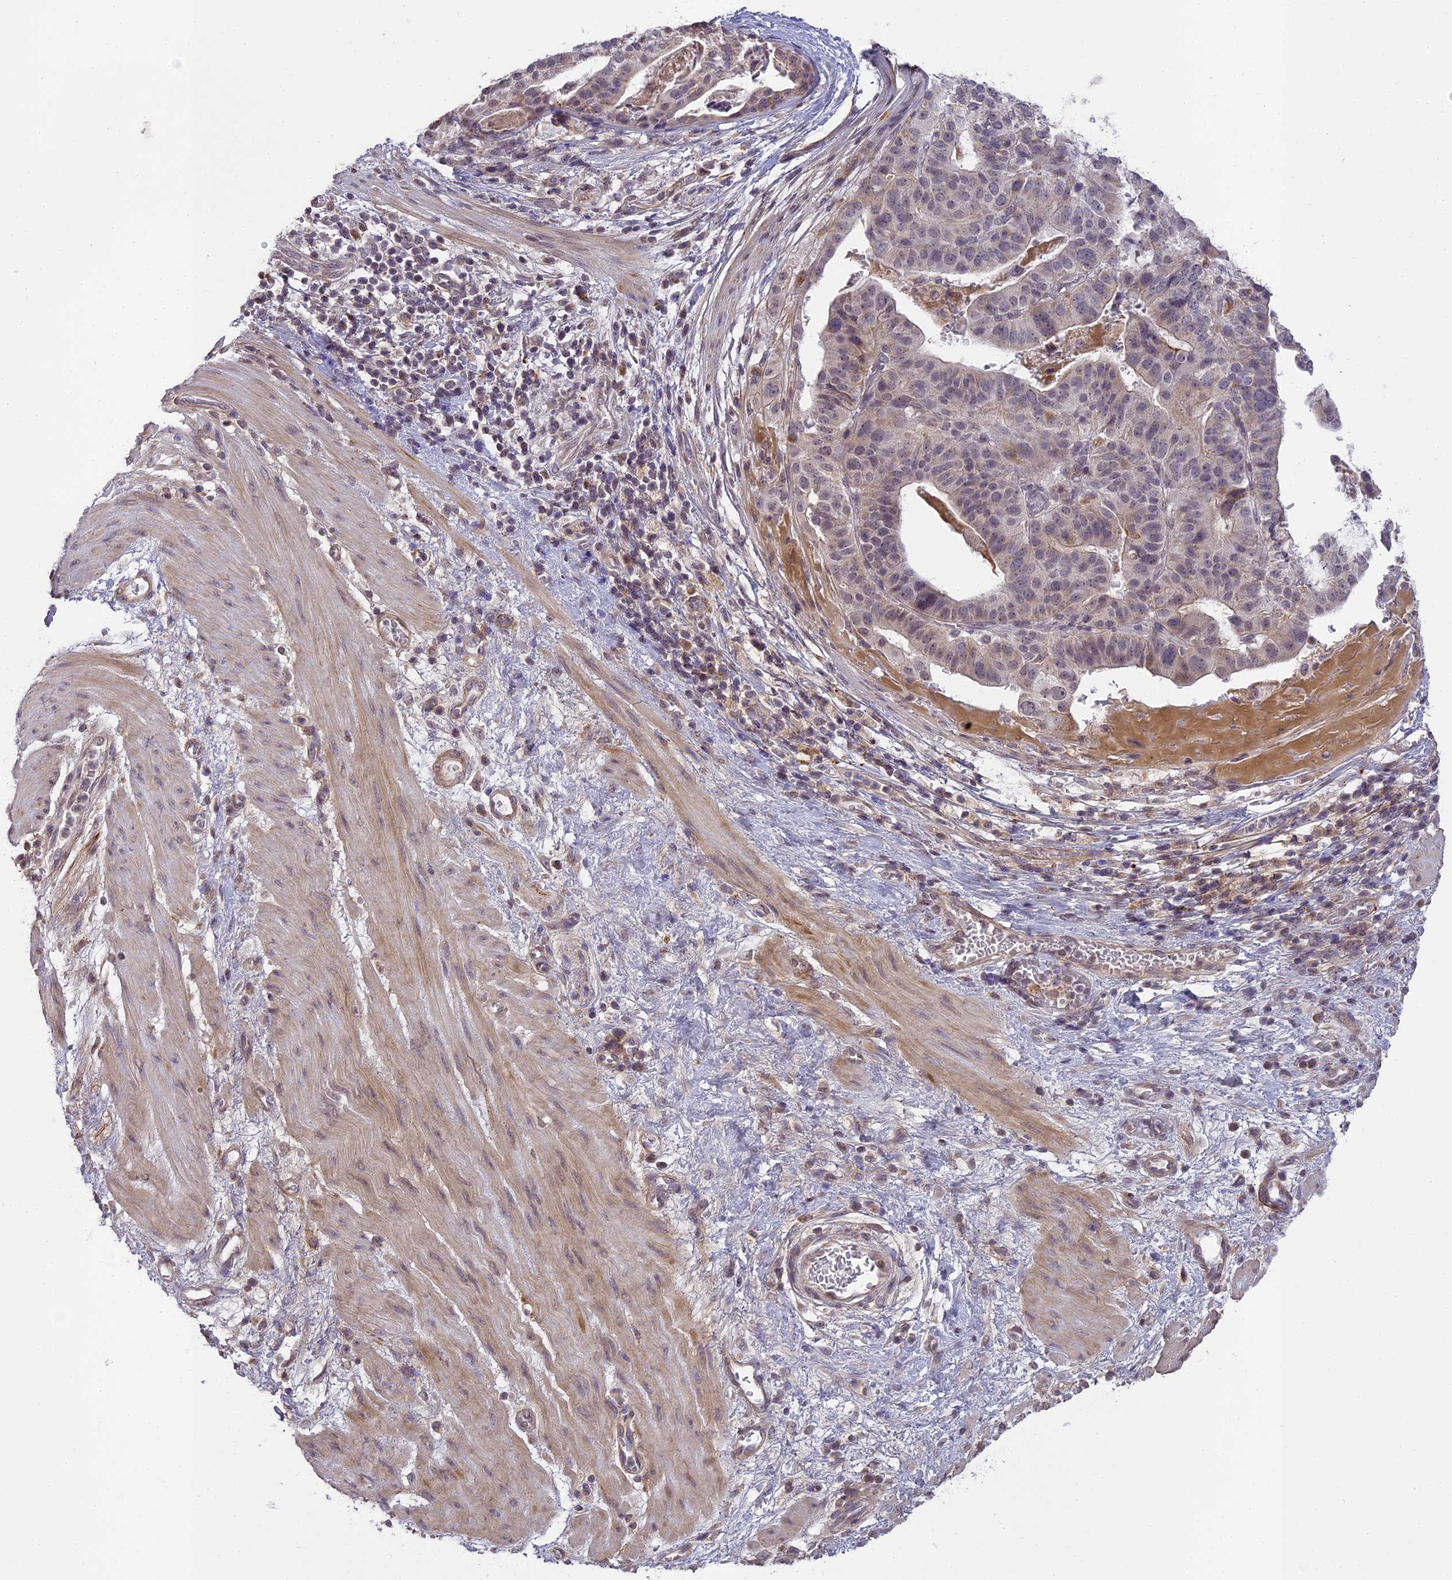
{"staining": {"intensity": "moderate", "quantity": "25%-75%", "location": "cytoplasmic/membranous"}, "tissue": "stomach cancer", "cell_type": "Tumor cells", "image_type": "cancer", "snomed": [{"axis": "morphology", "description": "Adenocarcinoma, NOS"}, {"axis": "topography", "description": "Stomach"}], "caption": "Tumor cells exhibit moderate cytoplasmic/membranous expression in about 25%-75% of cells in stomach adenocarcinoma.", "gene": "ERG28", "patient": {"sex": "male", "age": 48}}